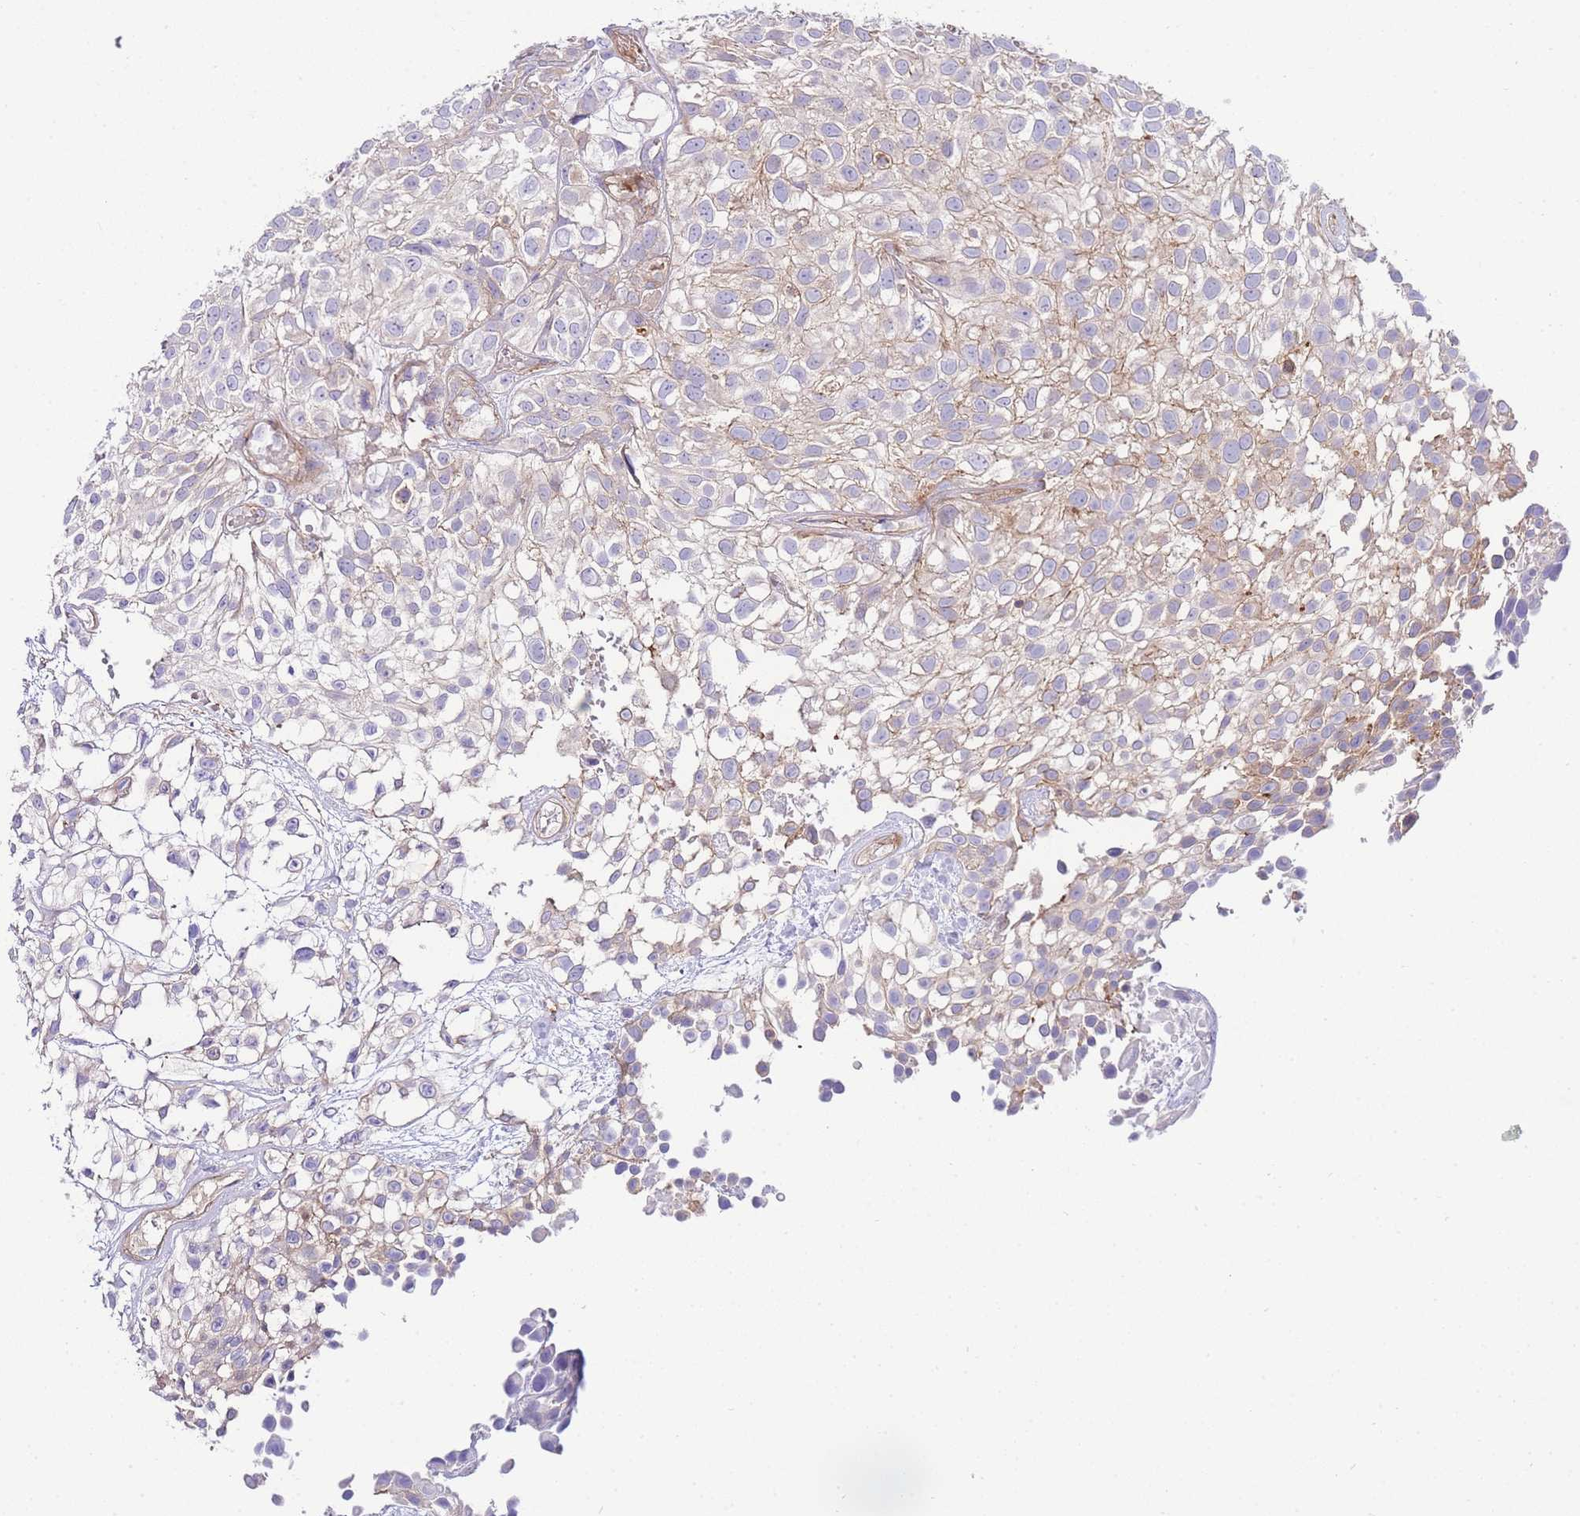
{"staining": {"intensity": "weak", "quantity": "<25%", "location": "cytoplasmic/membranous"}, "tissue": "urothelial cancer", "cell_type": "Tumor cells", "image_type": "cancer", "snomed": [{"axis": "morphology", "description": "Urothelial carcinoma, High grade"}, {"axis": "topography", "description": "Urinary bladder"}], "caption": "Immunohistochemistry of human urothelial cancer reveals no positivity in tumor cells. Nuclei are stained in blue.", "gene": "FBN3", "patient": {"sex": "male", "age": 56}}